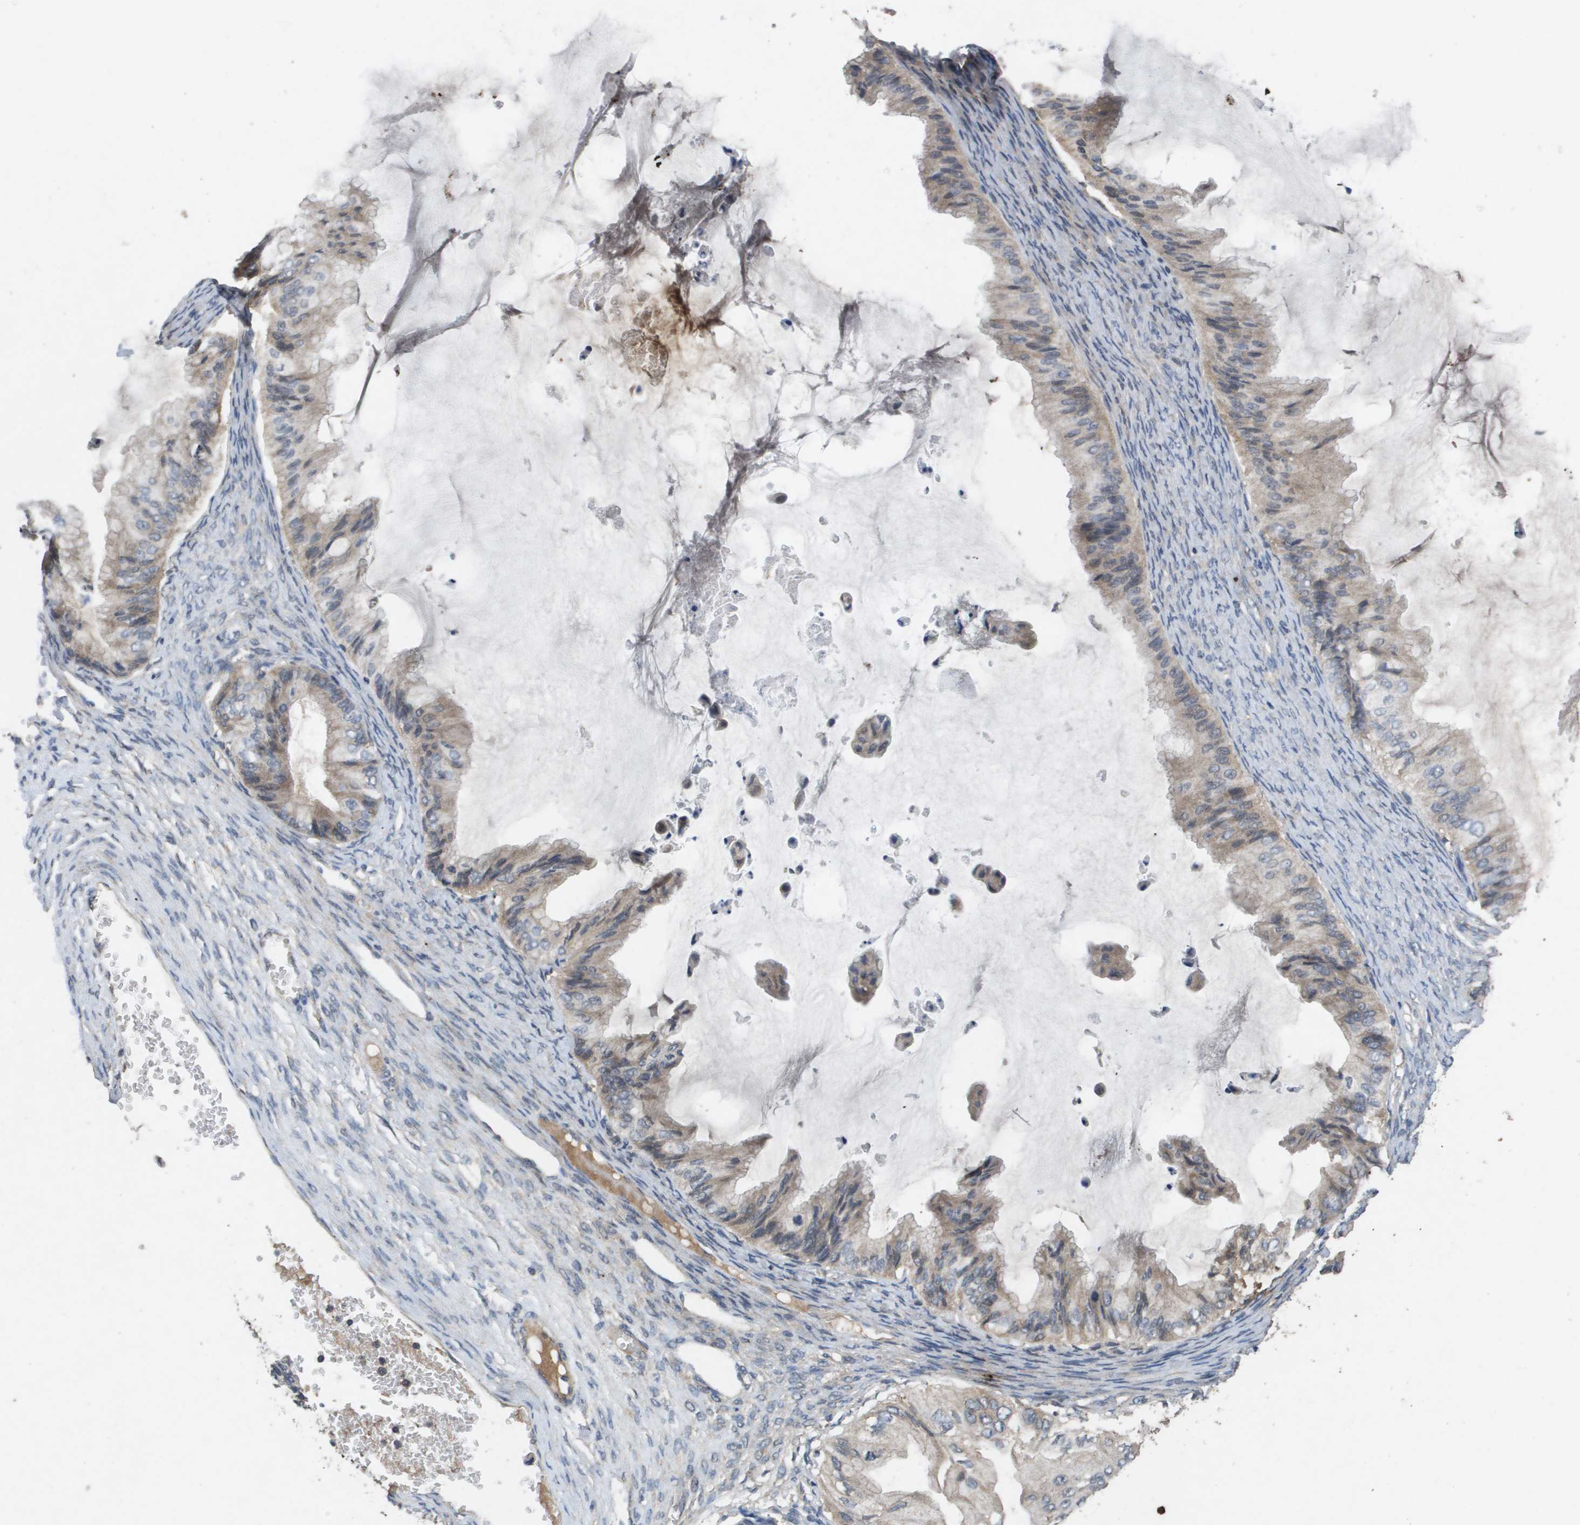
{"staining": {"intensity": "weak", "quantity": "25%-75%", "location": "cytoplasmic/membranous"}, "tissue": "ovarian cancer", "cell_type": "Tumor cells", "image_type": "cancer", "snomed": [{"axis": "morphology", "description": "Cystadenocarcinoma, mucinous, NOS"}, {"axis": "topography", "description": "Ovary"}], "caption": "Immunohistochemical staining of human ovarian cancer (mucinous cystadenocarcinoma) demonstrates low levels of weak cytoplasmic/membranous protein positivity in approximately 25%-75% of tumor cells.", "gene": "PROC", "patient": {"sex": "female", "age": 61}}